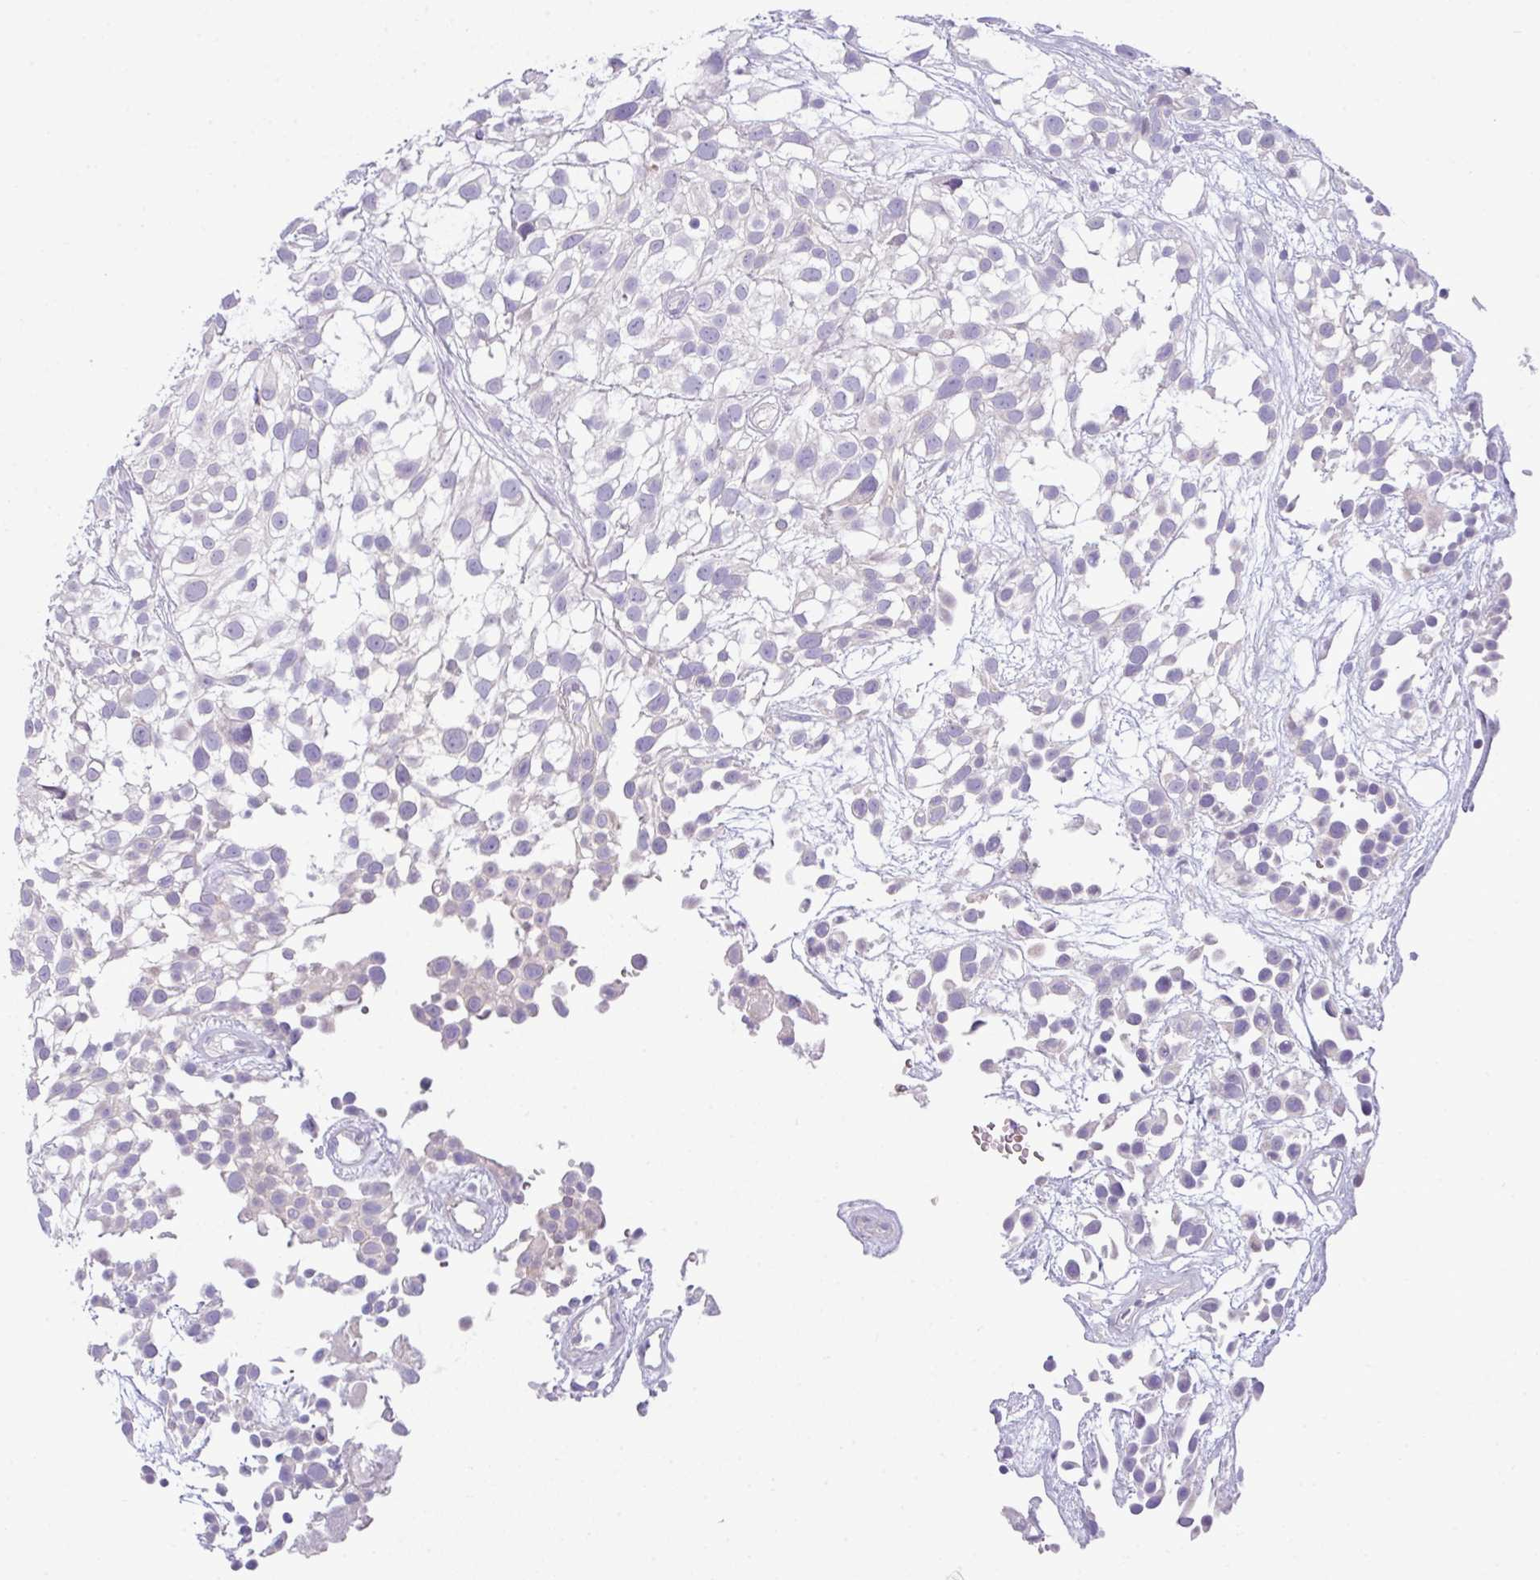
{"staining": {"intensity": "negative", "quantity": "none", "location": "none"}, "tissue": "urothelial cancer", "cell_type": "Tumor cells", "image_type": "cancer", "snomed": [{"axis": "morphology", "description": "Urothelial carcinoma, High grade"}, {"axis": "topography", "description": "Urinary bladder"}], "caption": "High magnification brightfield microscopy of urothelial cancer stained with DAB (brown) and counterstained with hematoxylin (blue): tumor cells show no significant expression.", "gene": "ACAP3", "patient": {"sex": "male", "age": 56}}